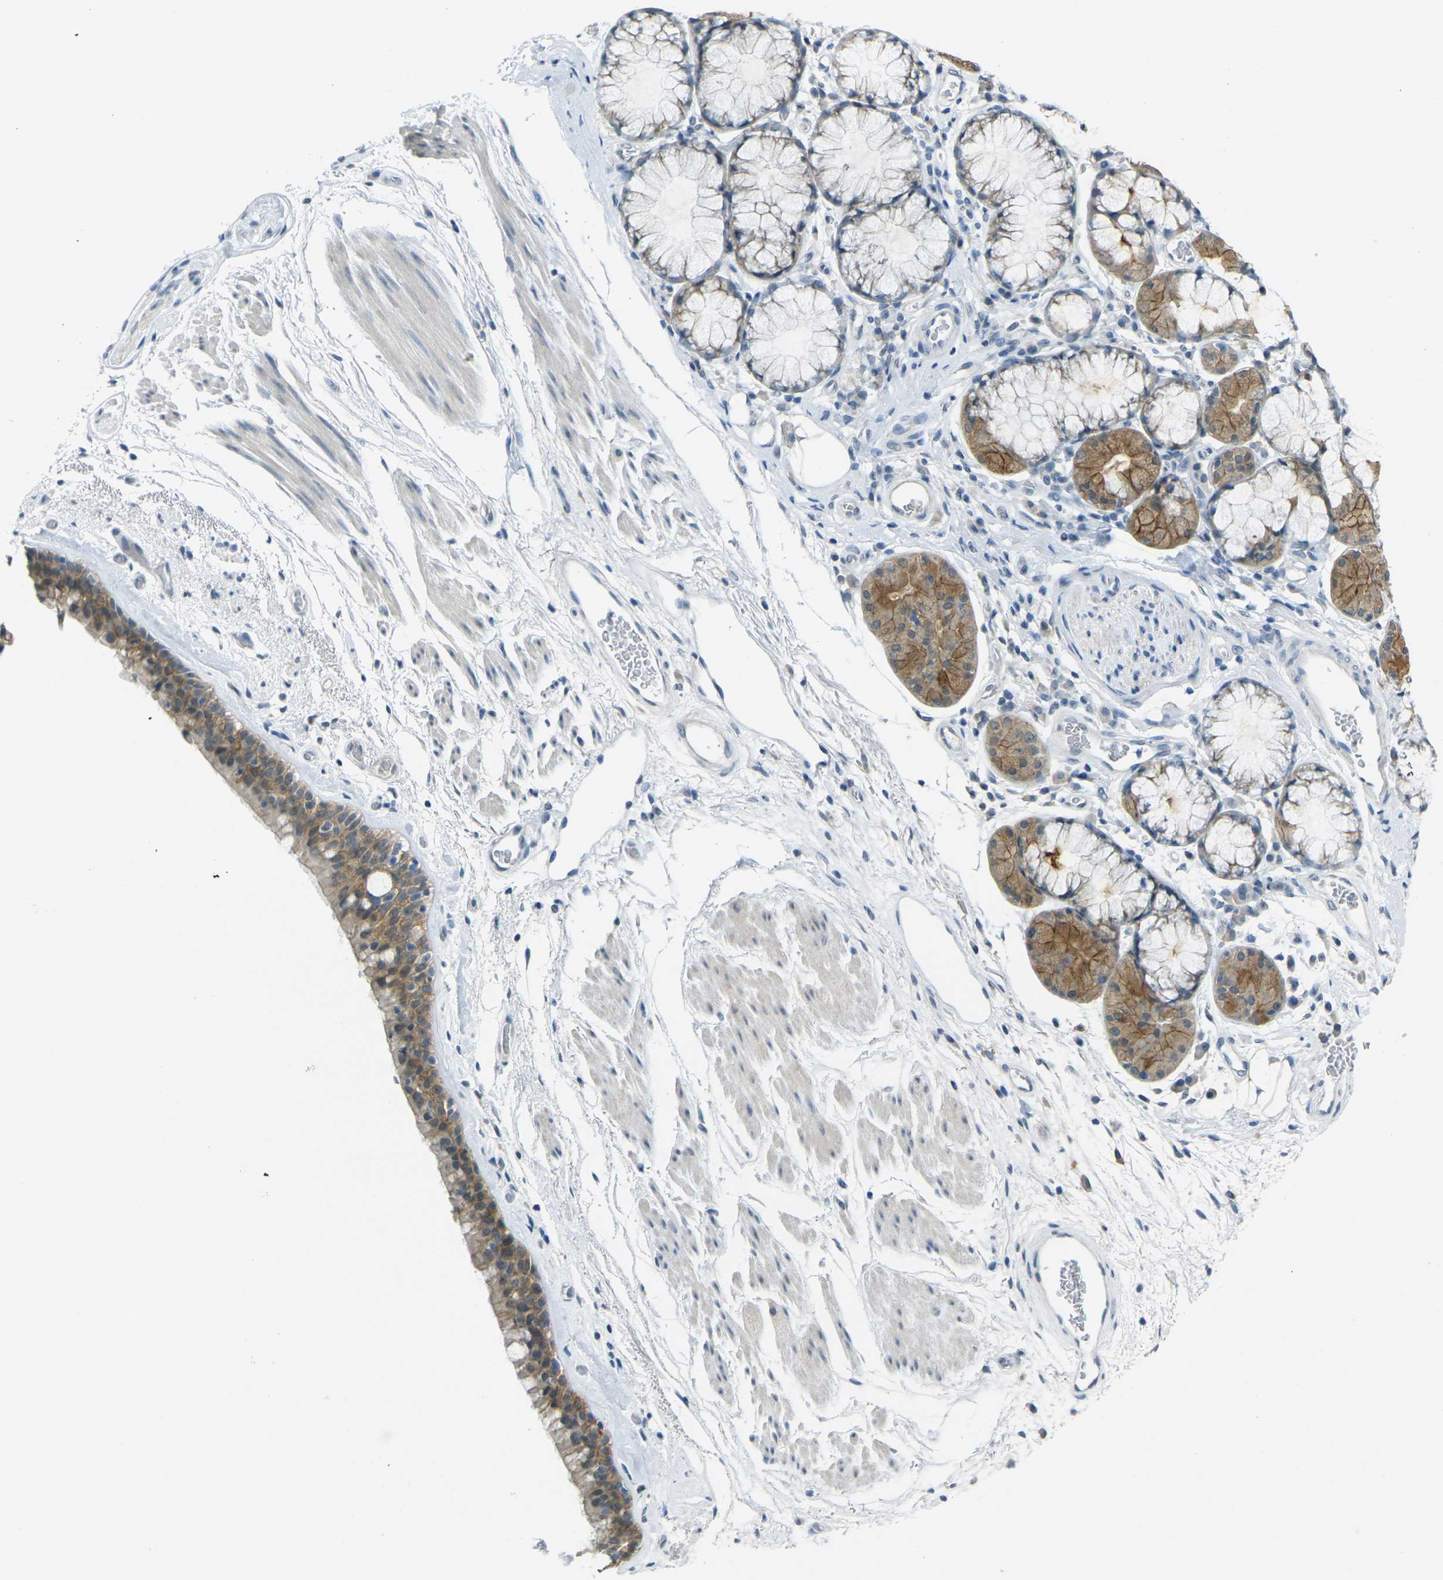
{"staining": {"intensity": "moderate", "quantity": ">75%", "location": "cytoplasmic/membranous"}, "tissue": "bronchus", "cell_type": "Respiratory epithelial cells", "image_type": "normal", "snomed": [{"axis": "morphology", "description": "Normal tissue, NOS"}, {"axis": "morphology", "description": "Adenocarcinoma, NOS"}, {"axis": "topography", "description": "Bronchus"}, {"axis": "topography", "description": "Lung"}], "caption": "There is medium levels of moderate cytoplasmic/membranous expression in respiratory epithelial cells of benign bronchus, as demonstrated by immunohistochemical staining (brown color).", "gene": "SPTBN2", "patient": {"sex": "female", "age": 54}}